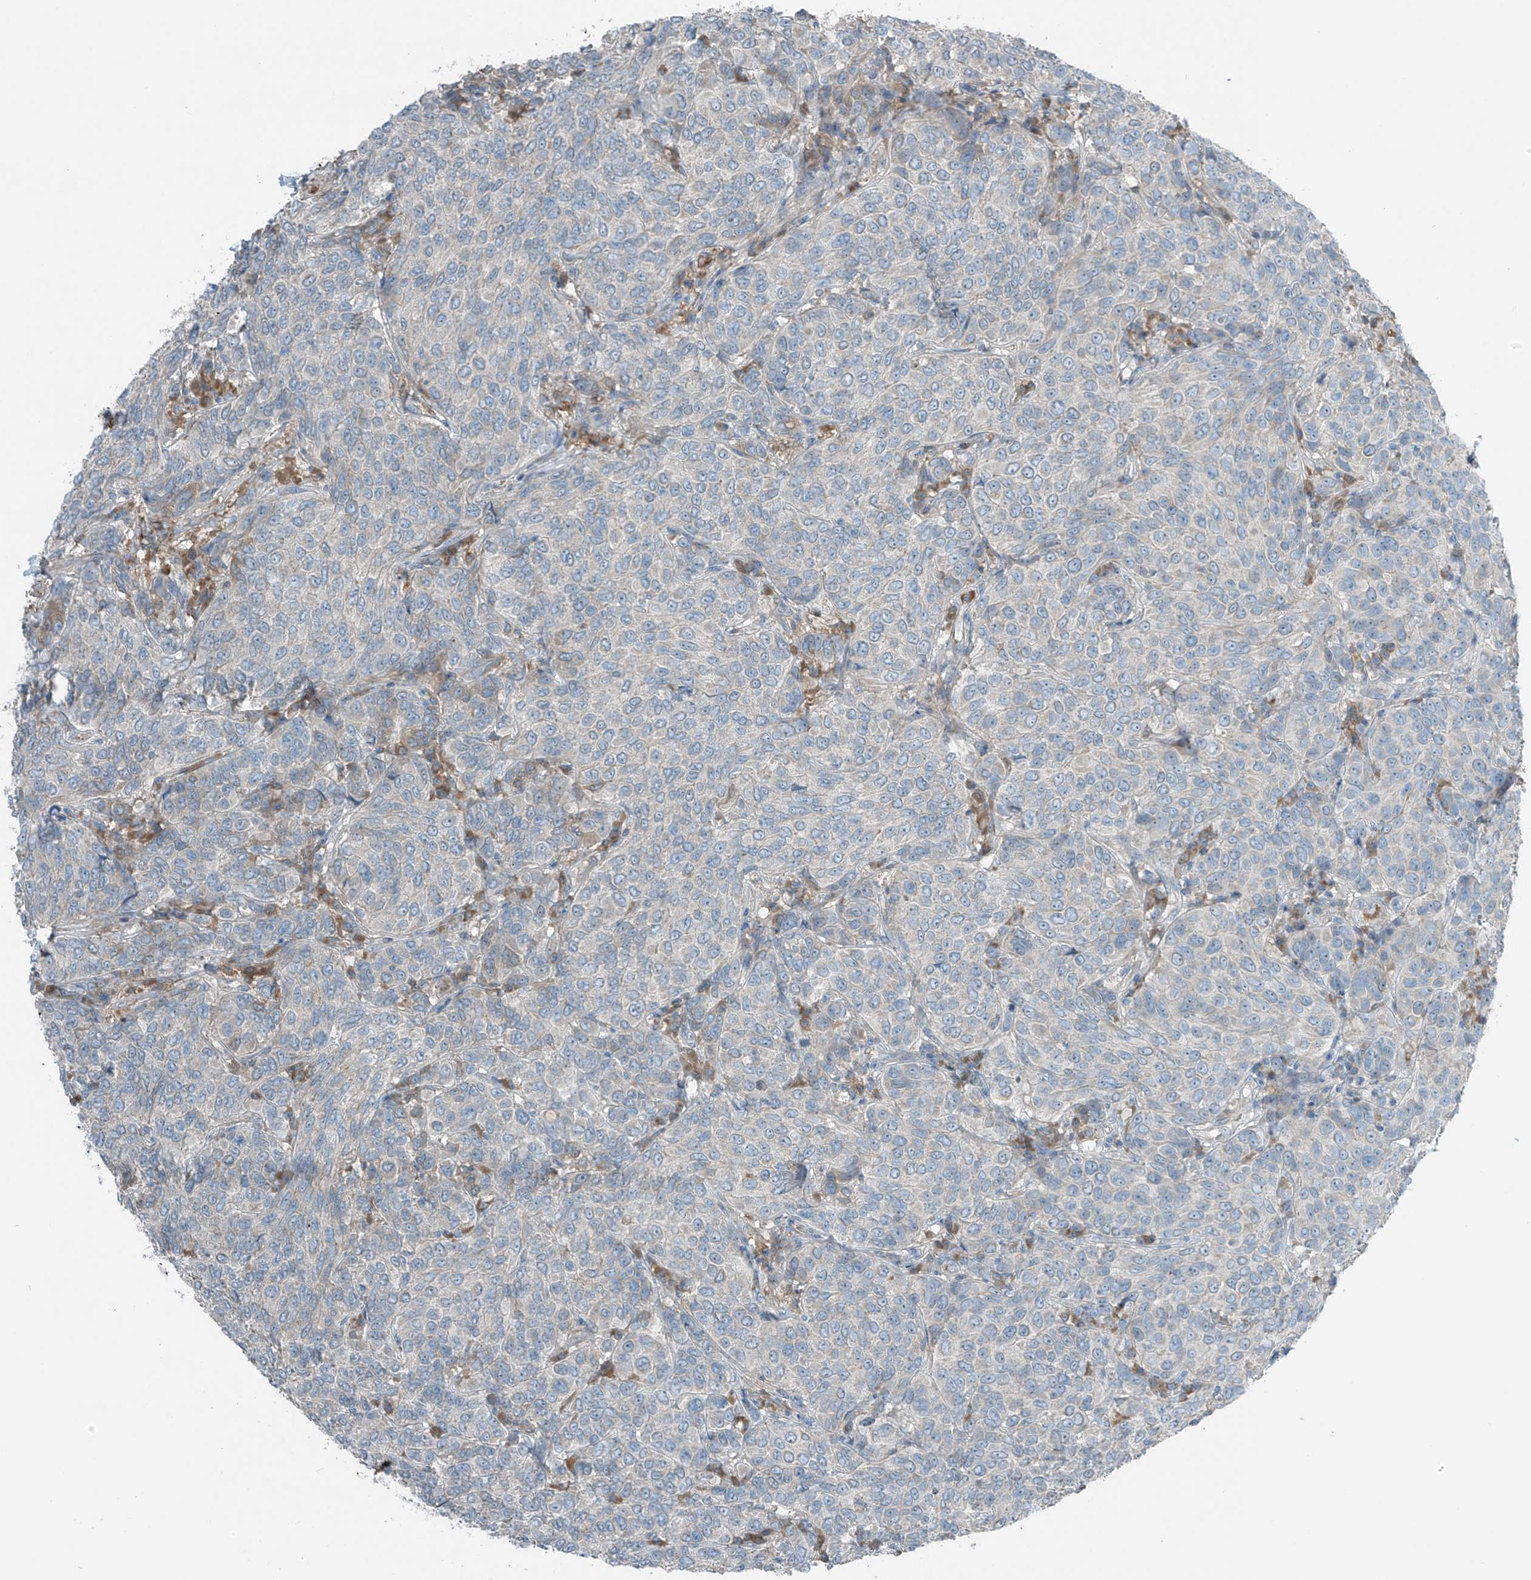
{"staining": {"intensity": "negative", "quantity": "none", "location": "none"}, "tissue": "breast cancer", "cell_type": "Tumor cells", "image_type": "cancer", "snomed": [{"axis": "morphology", "description": "Duct carcinoma"}, {"axis": "topography", "description": "Breast"}], "caption": "This is an immunohistochemistry (IHC) photomicrograph of human breast cancer. There is no positivity in tumor cells.", "gene": "FAM131C", "patient": {"sex": "female", "age": 55}}